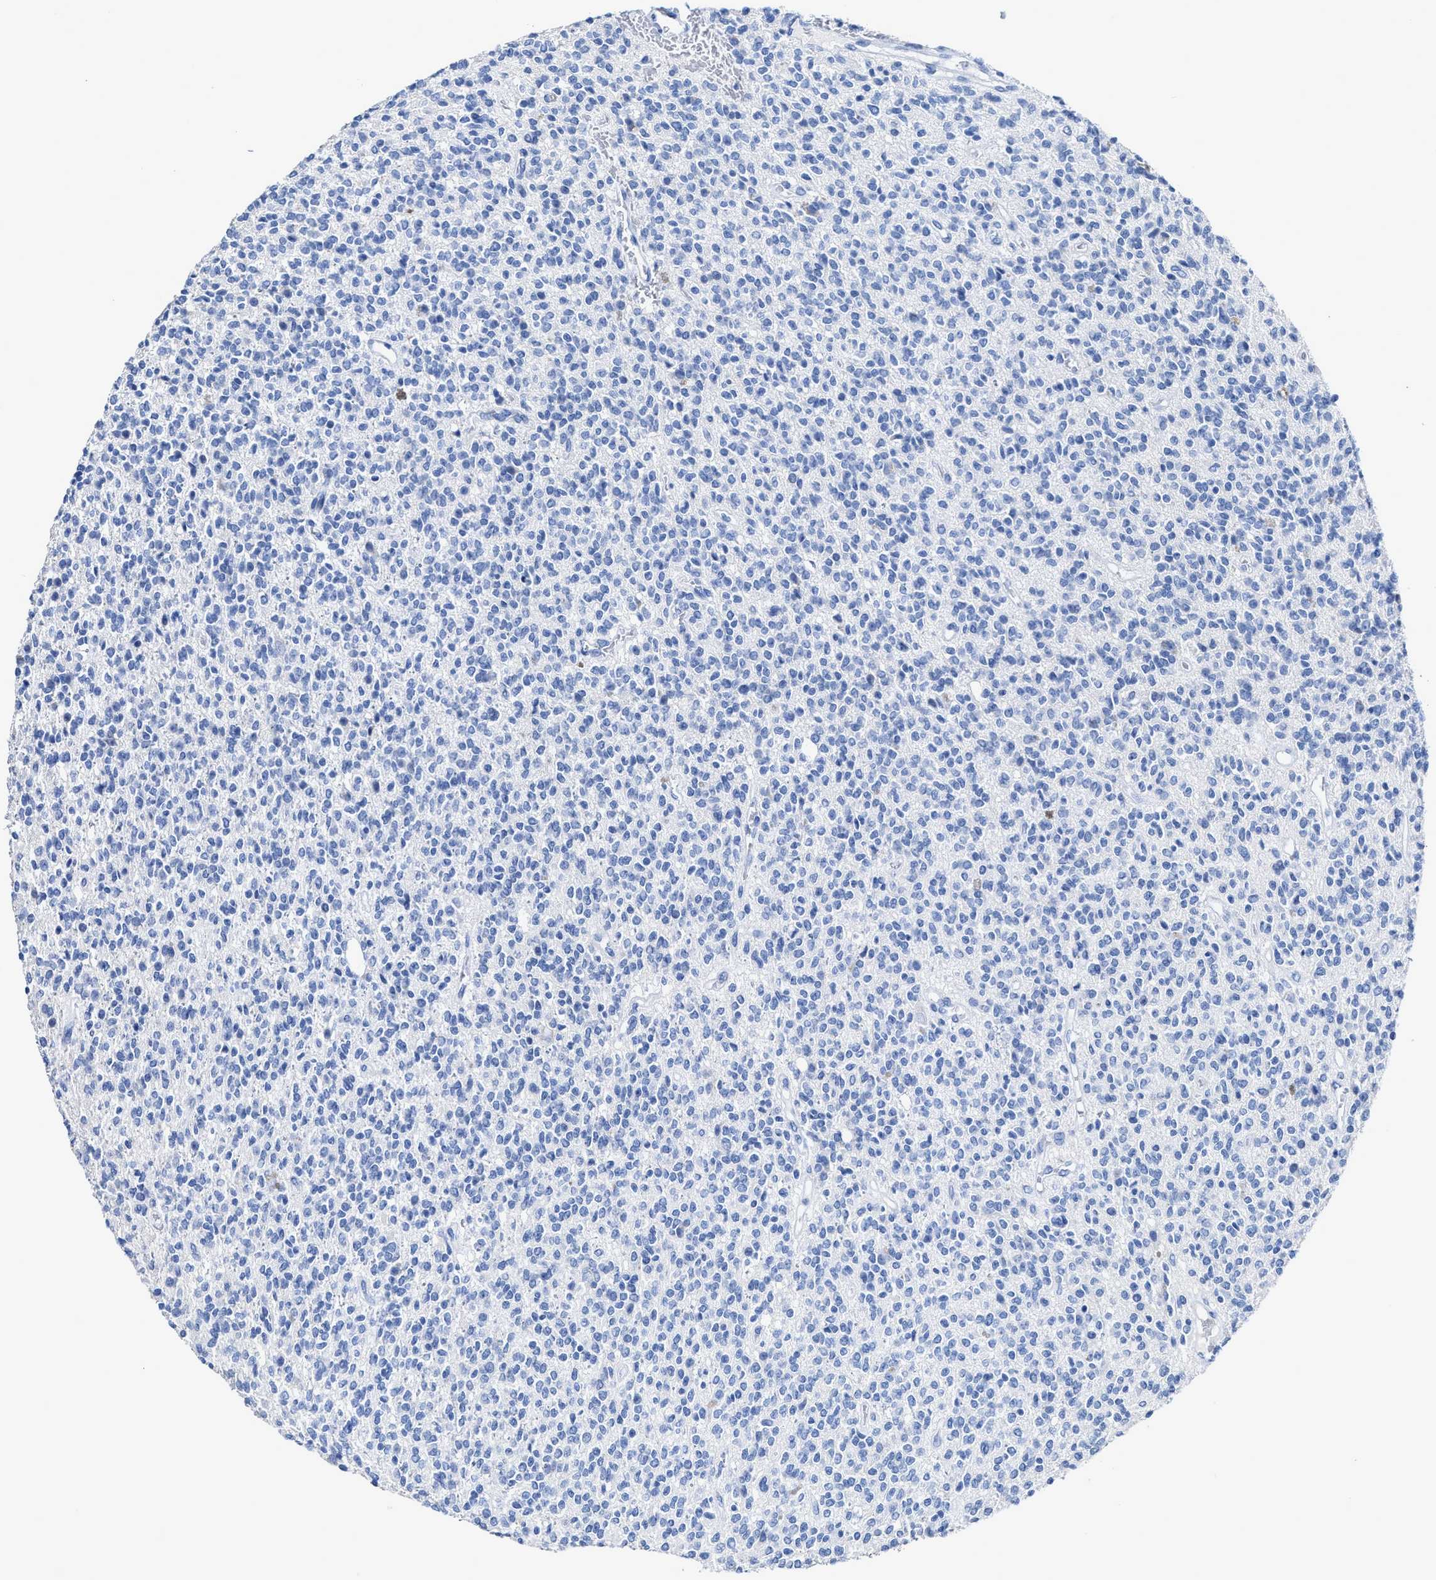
{"staining": {"intensity": "negative", "quantity": "none", "location": "none"}, "tissue": "glioma", "cell_type": "Tumor cells", "image_type": "cancer", "snomed": [{"axis": "morphology", "description": "Glioma, malignant, High grade"}, {"axis": "topography", "description": "Brain"}], "caption": "The image displays no staining of tumor cells in malignant glioma (high-grade).", "gene": "CEACAM5", "patient": {"sex": "male", "age": 34}}